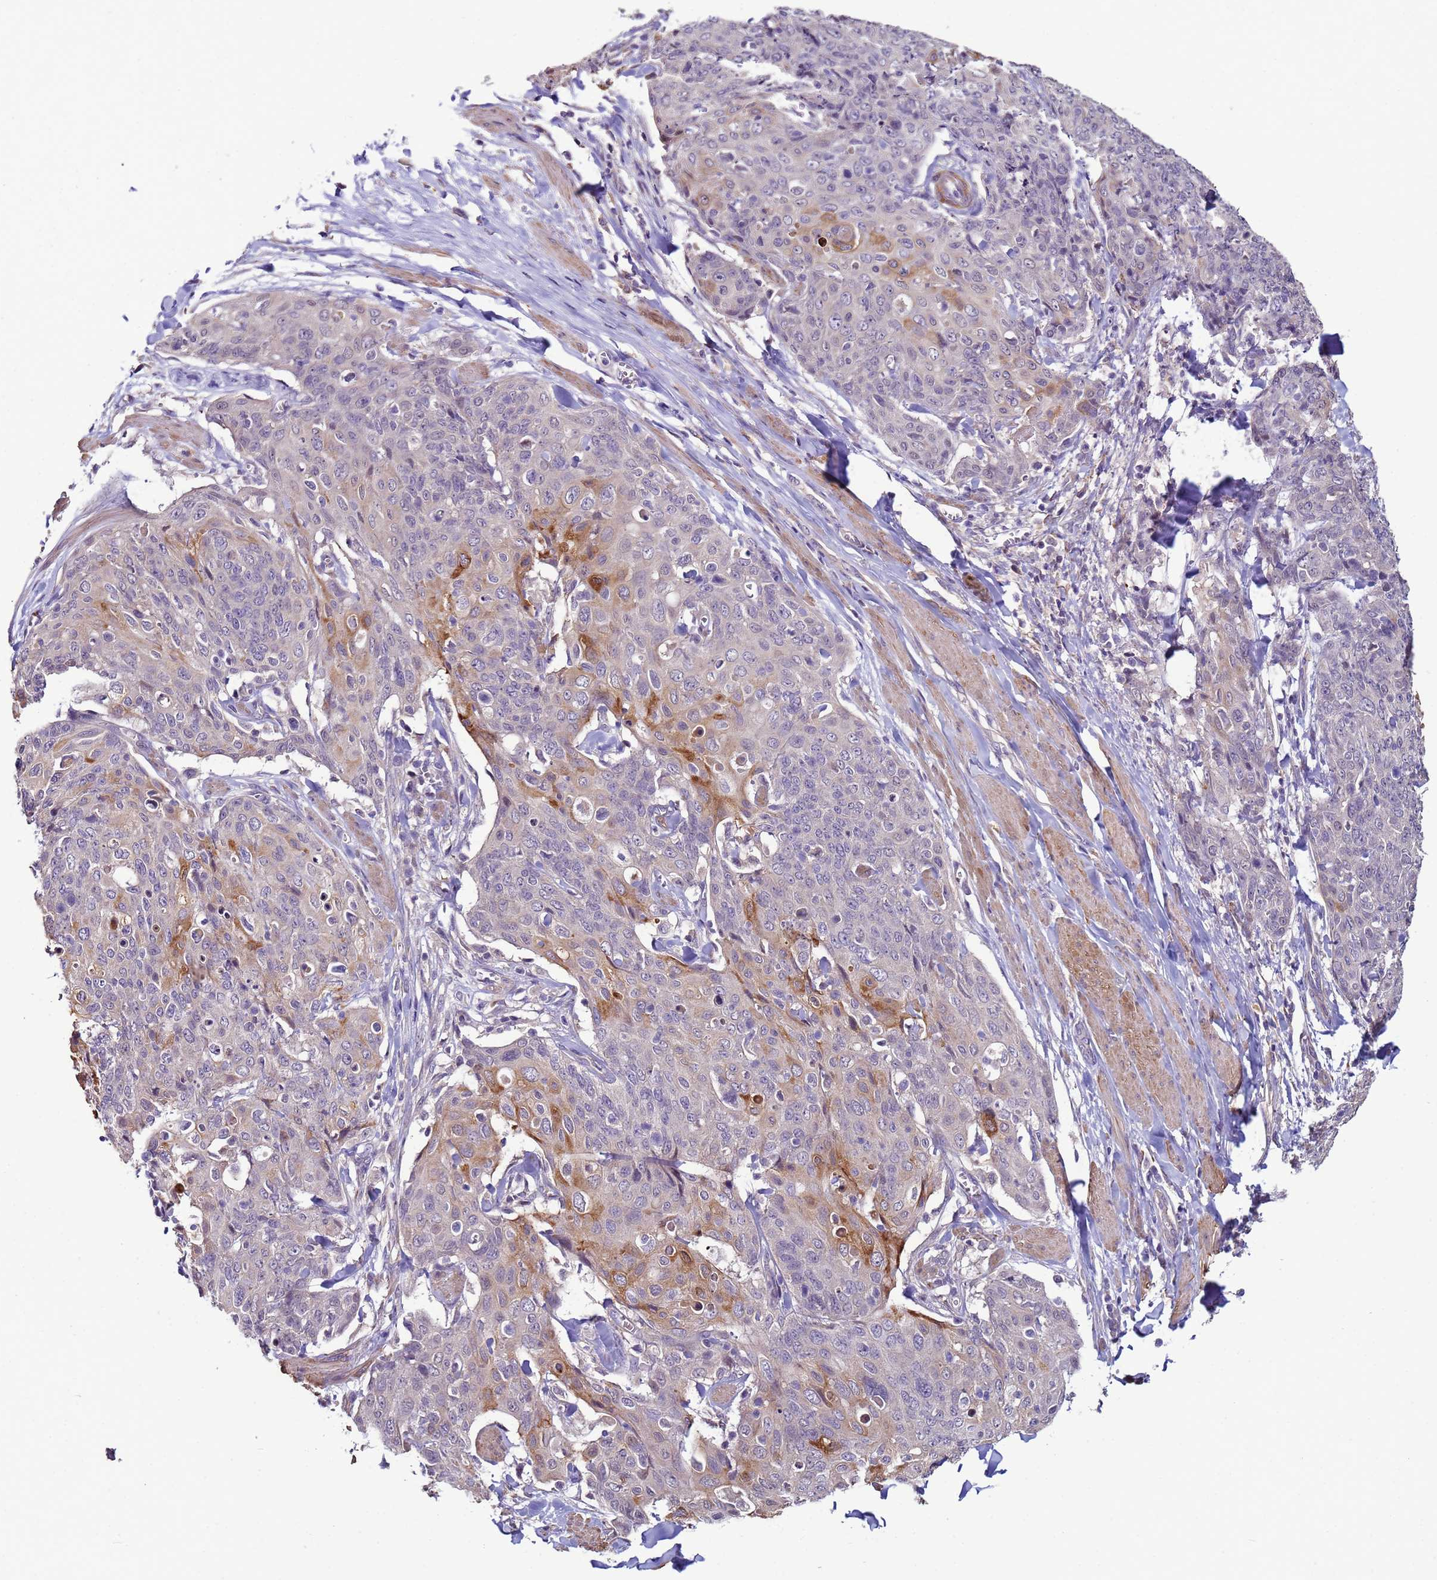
{"staining": {"intensity": "moderate", "quantity": "<25%", "location": "cytoplasmic/membranous"}, "tissue": "skin cancer", "cell_type": "Tumor cells", "image_type": "cancer", "snomed": [{"axis": "morphology", "description": "Squamous cell carcinoma, NOS"}, {"axis": "topography", "description": "Skin"}, {"axis": "topography", "description": "Vulva"}], "caption": "Brown immunohistochemical staining in skin cancer (squamous cell carcinoma) reveals moderate cytoplasmic/membranous expression in about <25% of tumor cells.", "gene": "CLHC1", "patient": {"sex": "female", "age": 85}}